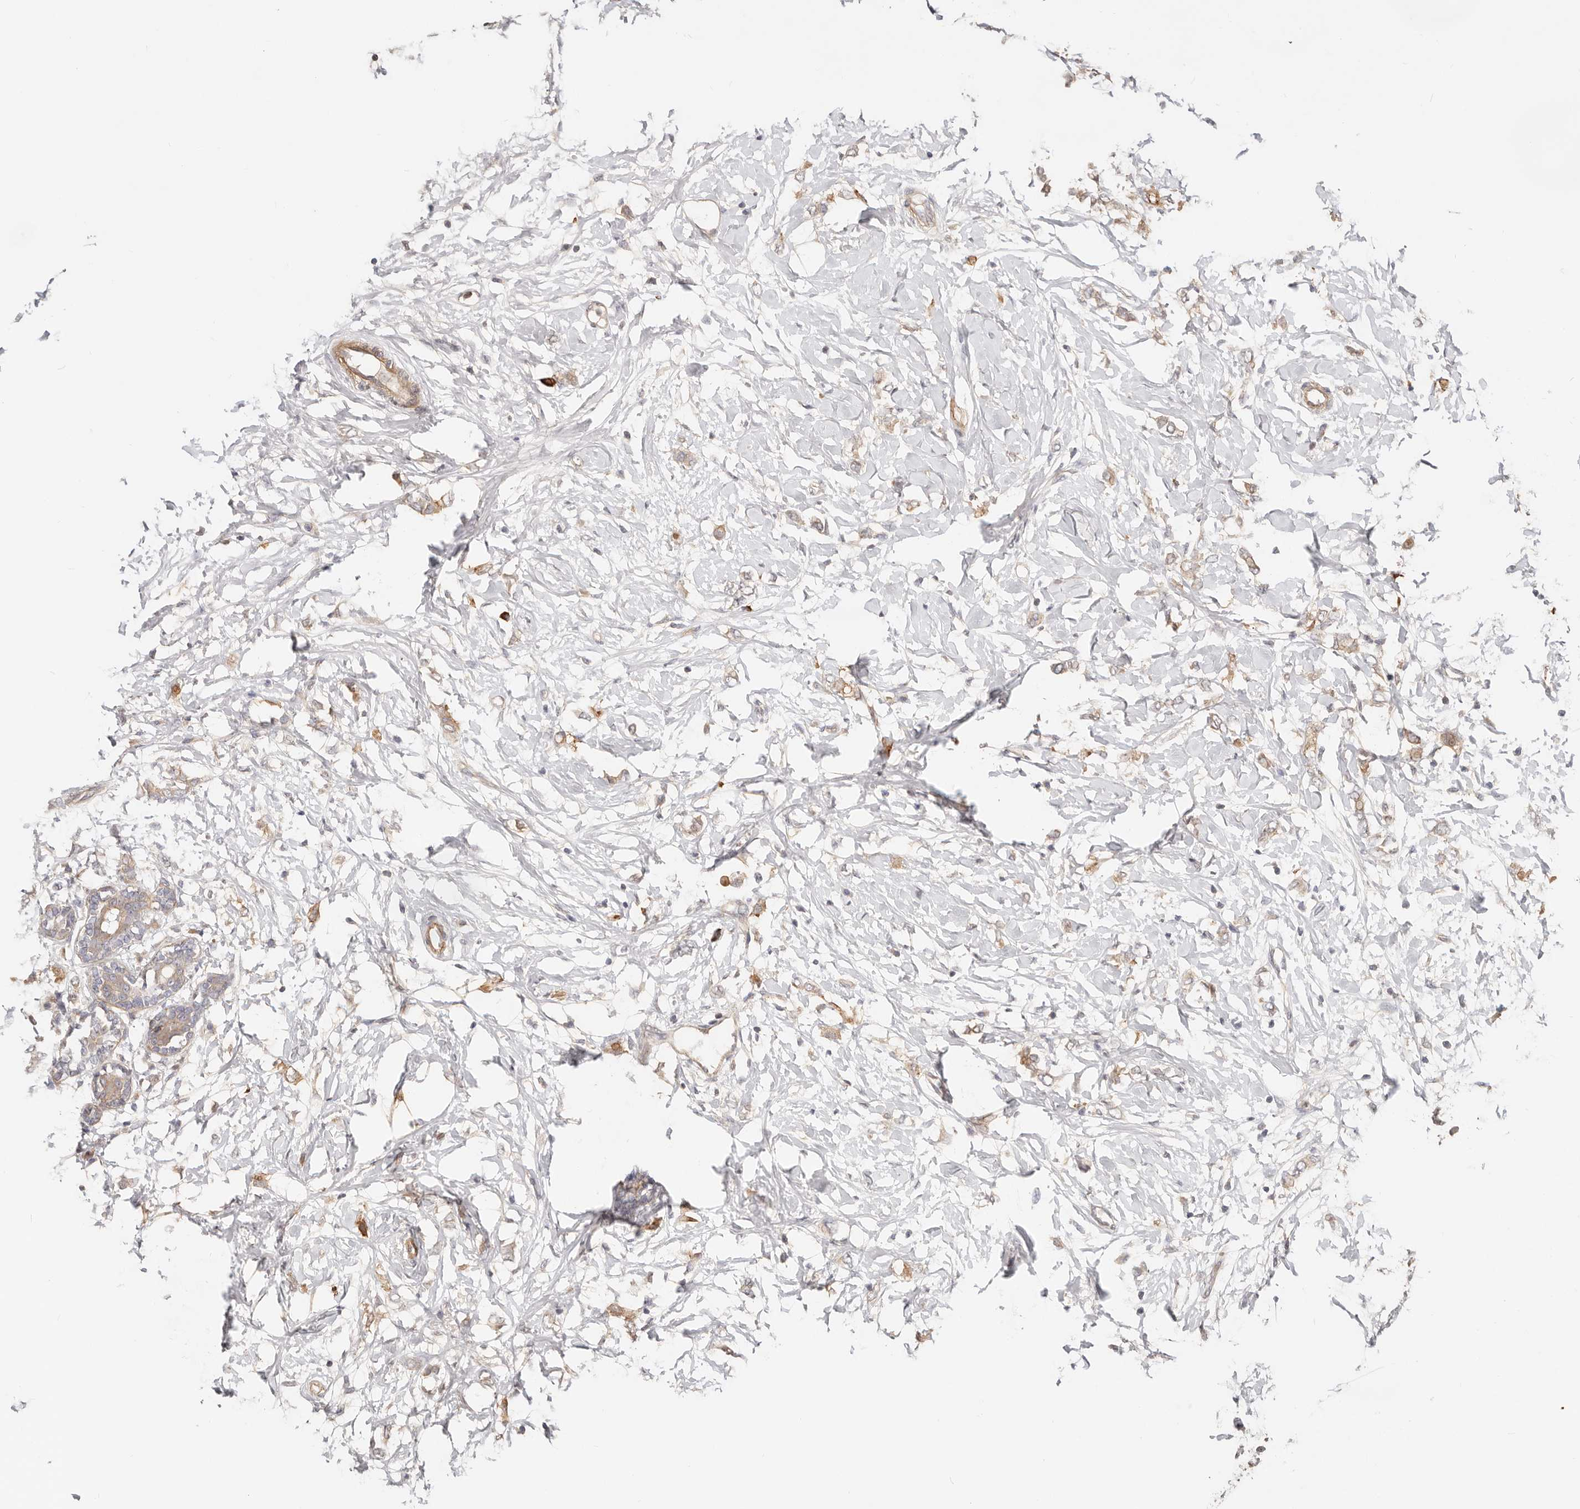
{"staining": {"intensity": "weak", "quantity": ">75%", "location": "cytoplasmic/membranous"}, "tissue": "breast cancer", "cell_type": "Tumor cells", "image_type": "cancer", "snomed": [{"axis": "morphology", "description": "Normal tissue, NOS"}, {"axis": "morphology", "description": "Lobular carcinoma"}, {"axis": "topography", "description": "Breast"}], "caption": "Weak cytoplasmic/membranous staining for a protein is appreciated in approximately >75% of tumor cells of lobular carcinoma (breast) using IHC.", "gene": "ZRANB1", "patient": {"sex": "female", "age": 47}}